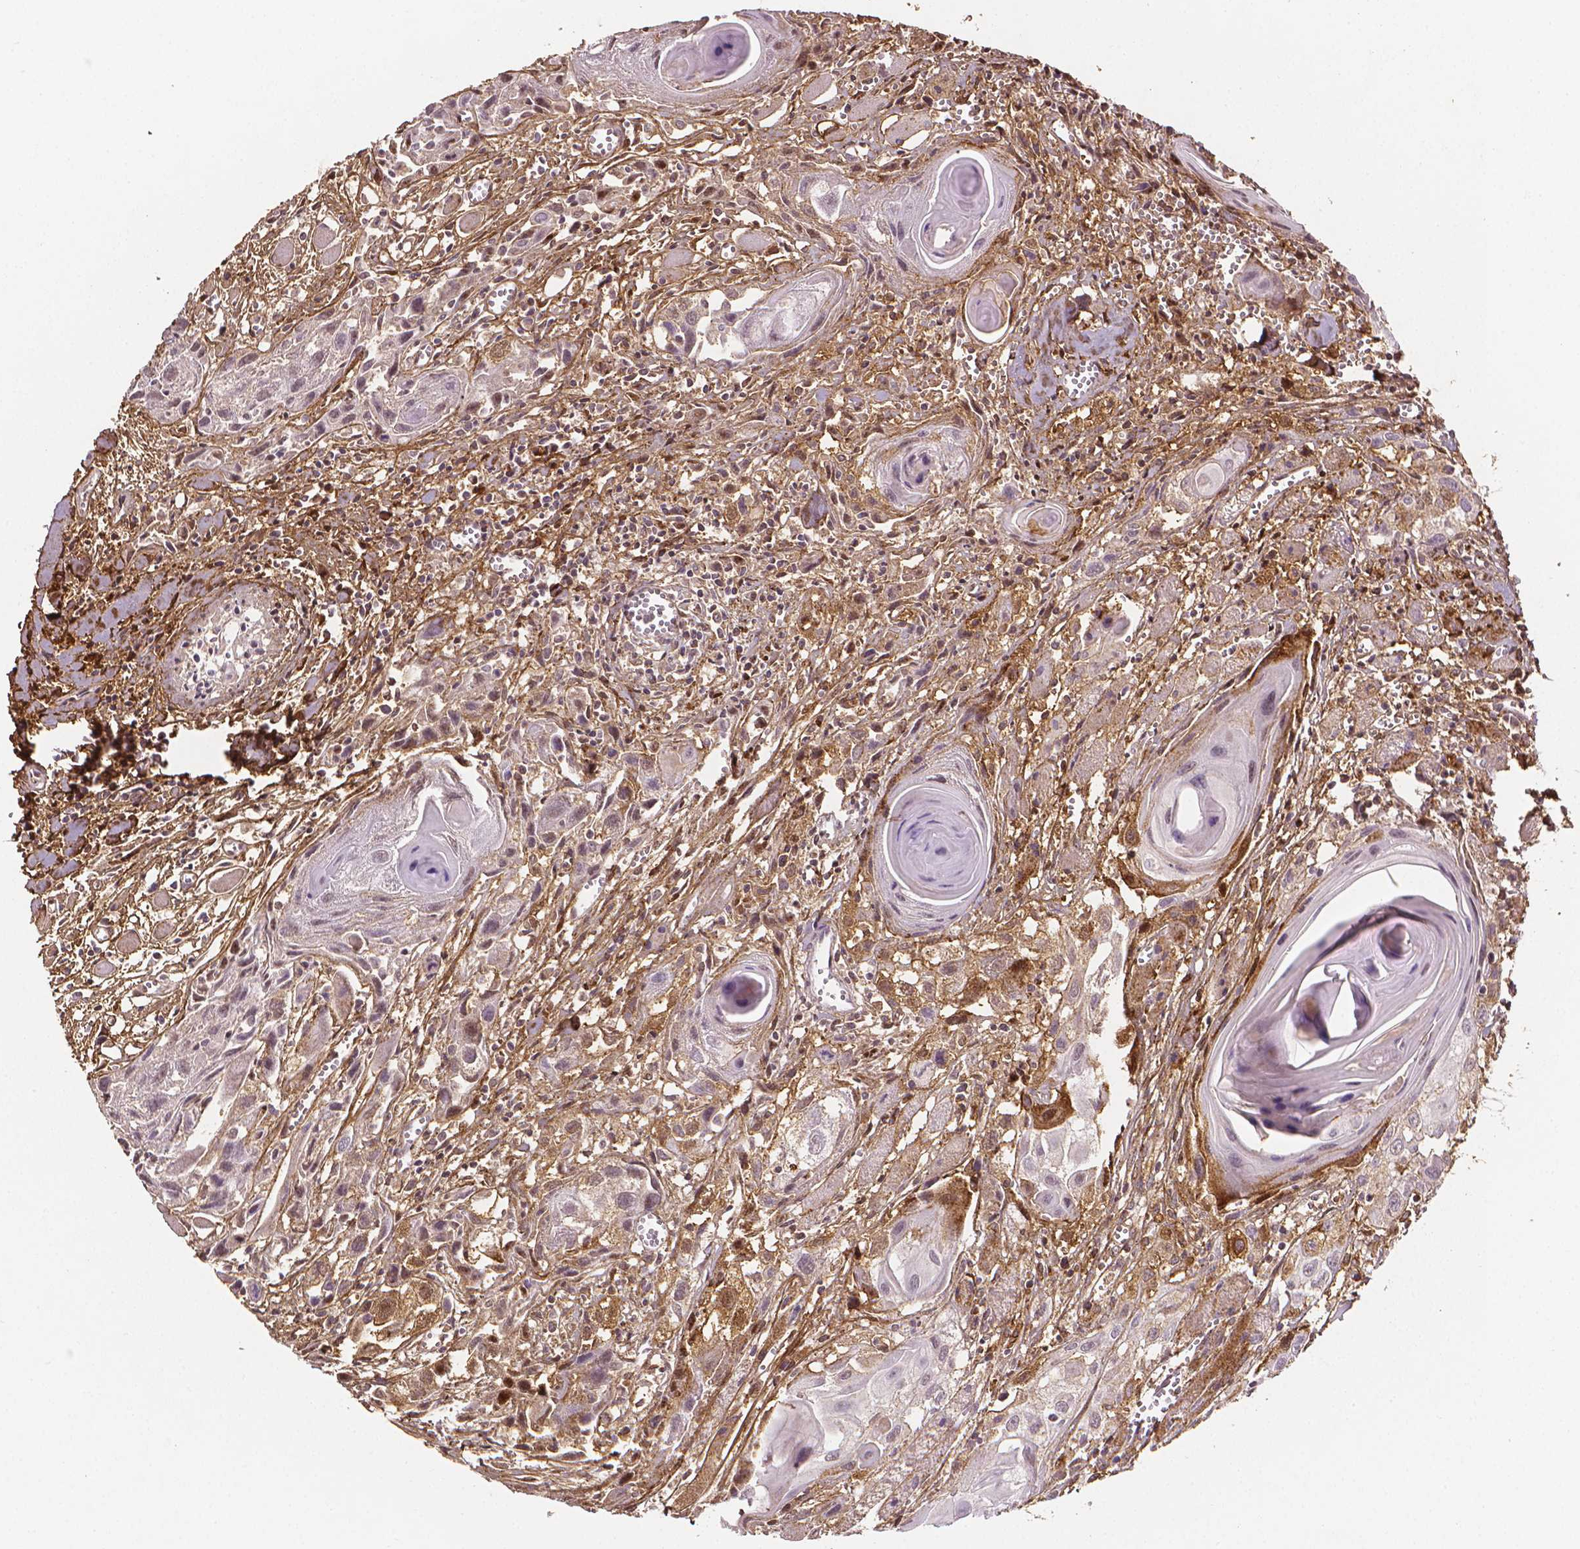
{"staining": {"intensity": "negative", "quantity": "none", "location": "none"}, "tissue": "head and neck cancer", "cell_type": "Tumor cells", "image_type": "cancer", "snomed": [{"axis": "morphology", "description": "Squamous cell carcinoma, NOS"}, {"axis": "topography", "description": "Head-Neck"}], "caption": "The IHC histopathology image has no significant expression in tumor cells of head and neck squamous cell carcinoma tissue. (Immunohistochemistry, brightfield microscopy, high magnification).", "gene": "DCN", "patient": {"sex": "female", "age": 80}}